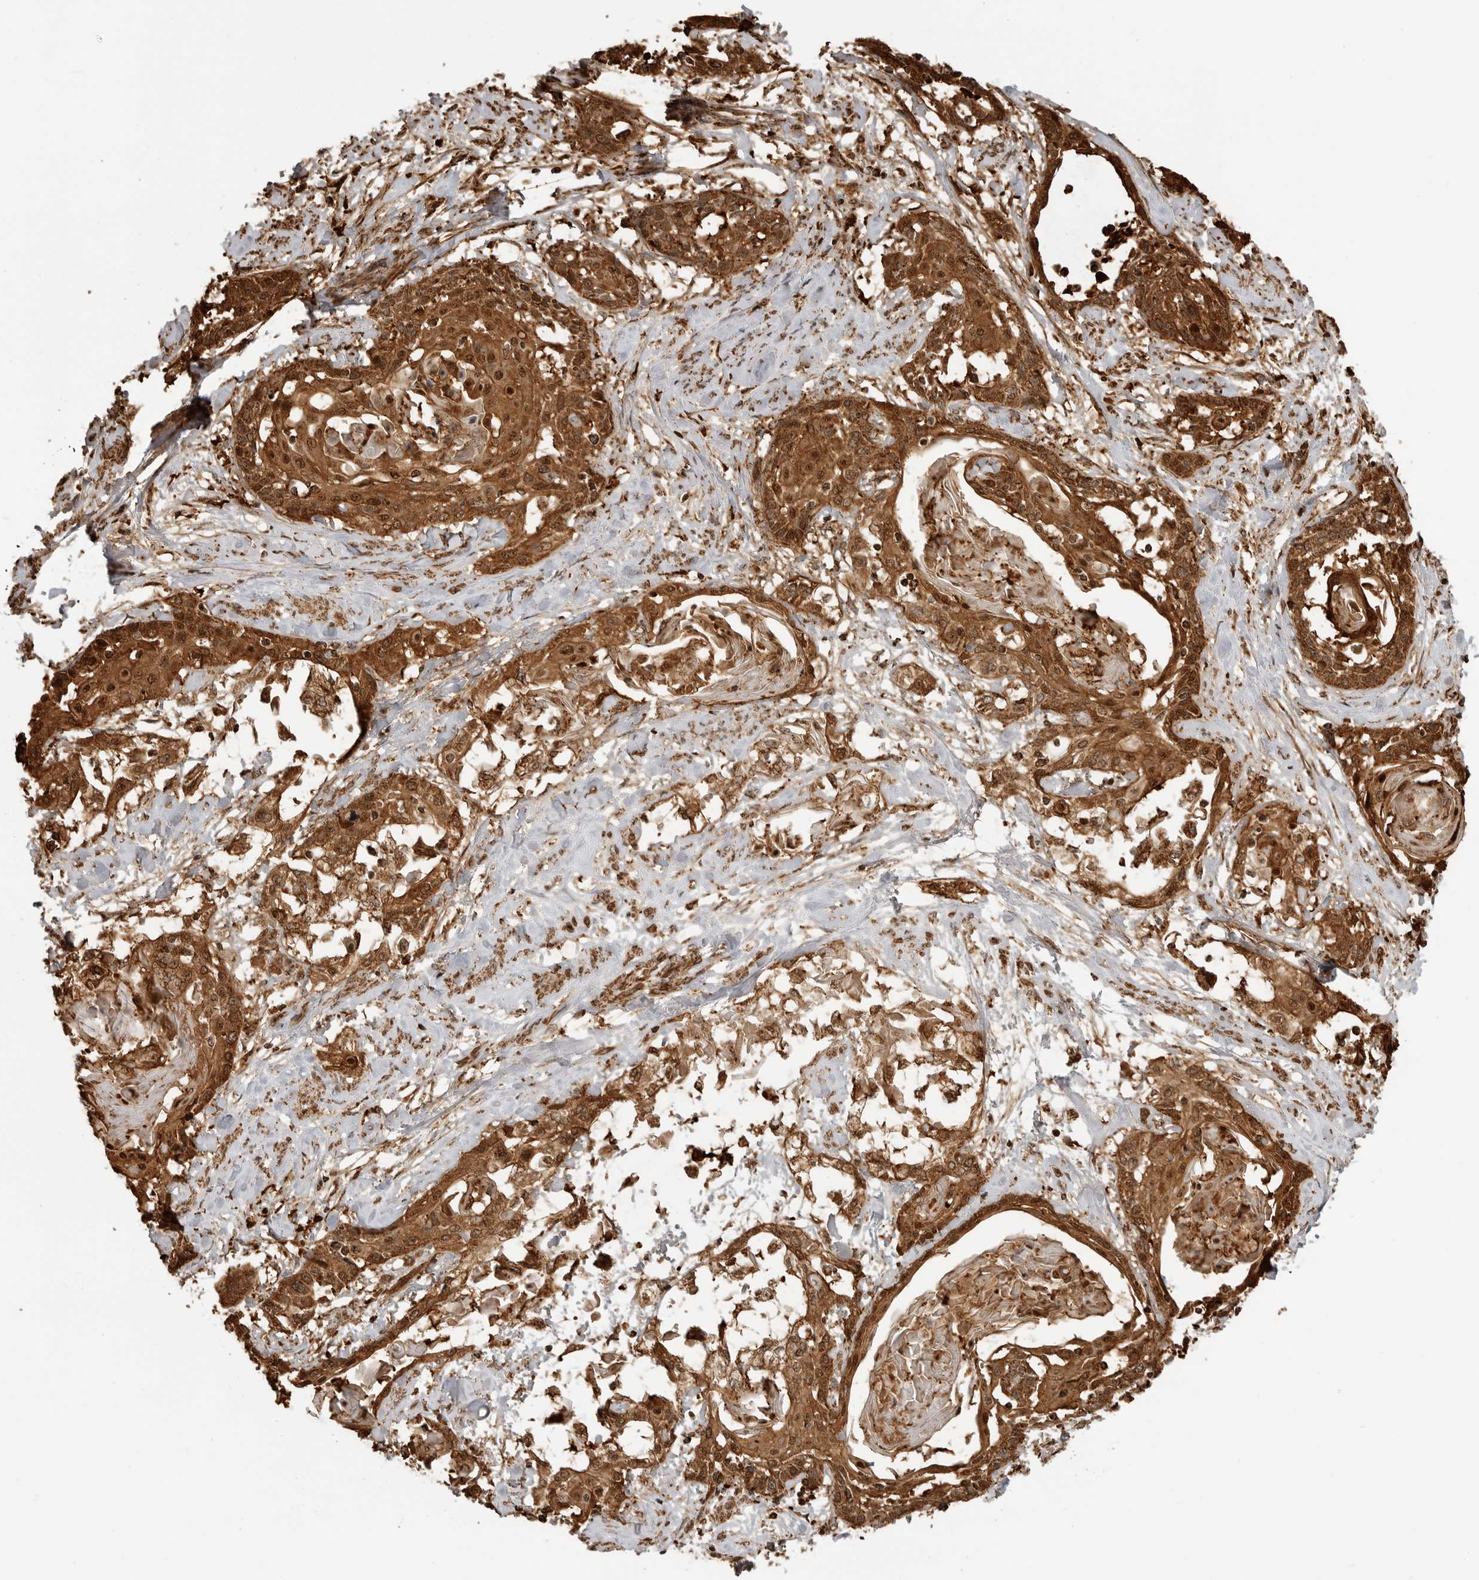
{"staining": {"intensity": "strong", "quantity": ">75%", "location": "cytoplasmic/membranous,nuclear"}, "tissue": "cervical cancer", "cell_type": "Tumor cells", "image_type": "cancer", "snomed": [{"axis": "morphology", "description": "Squamous cell carcinoma, NOS"}, {"axis": "topography", "description": "Cervix"}], "caption": "Brown immunohistochemical staining in human cervical cancer demonstrates strong cytoplasmic/membranous and nuclear staining in about >75% of tumor cells. The staining is performed using DAB (3,3'-diaminobenzidine) brown chromogen to label protein expression. The nuclei are counter-stained blue using hematoxylin.", "gene": "BMP2K", "patient": {"sex": "female", "age": 57}}